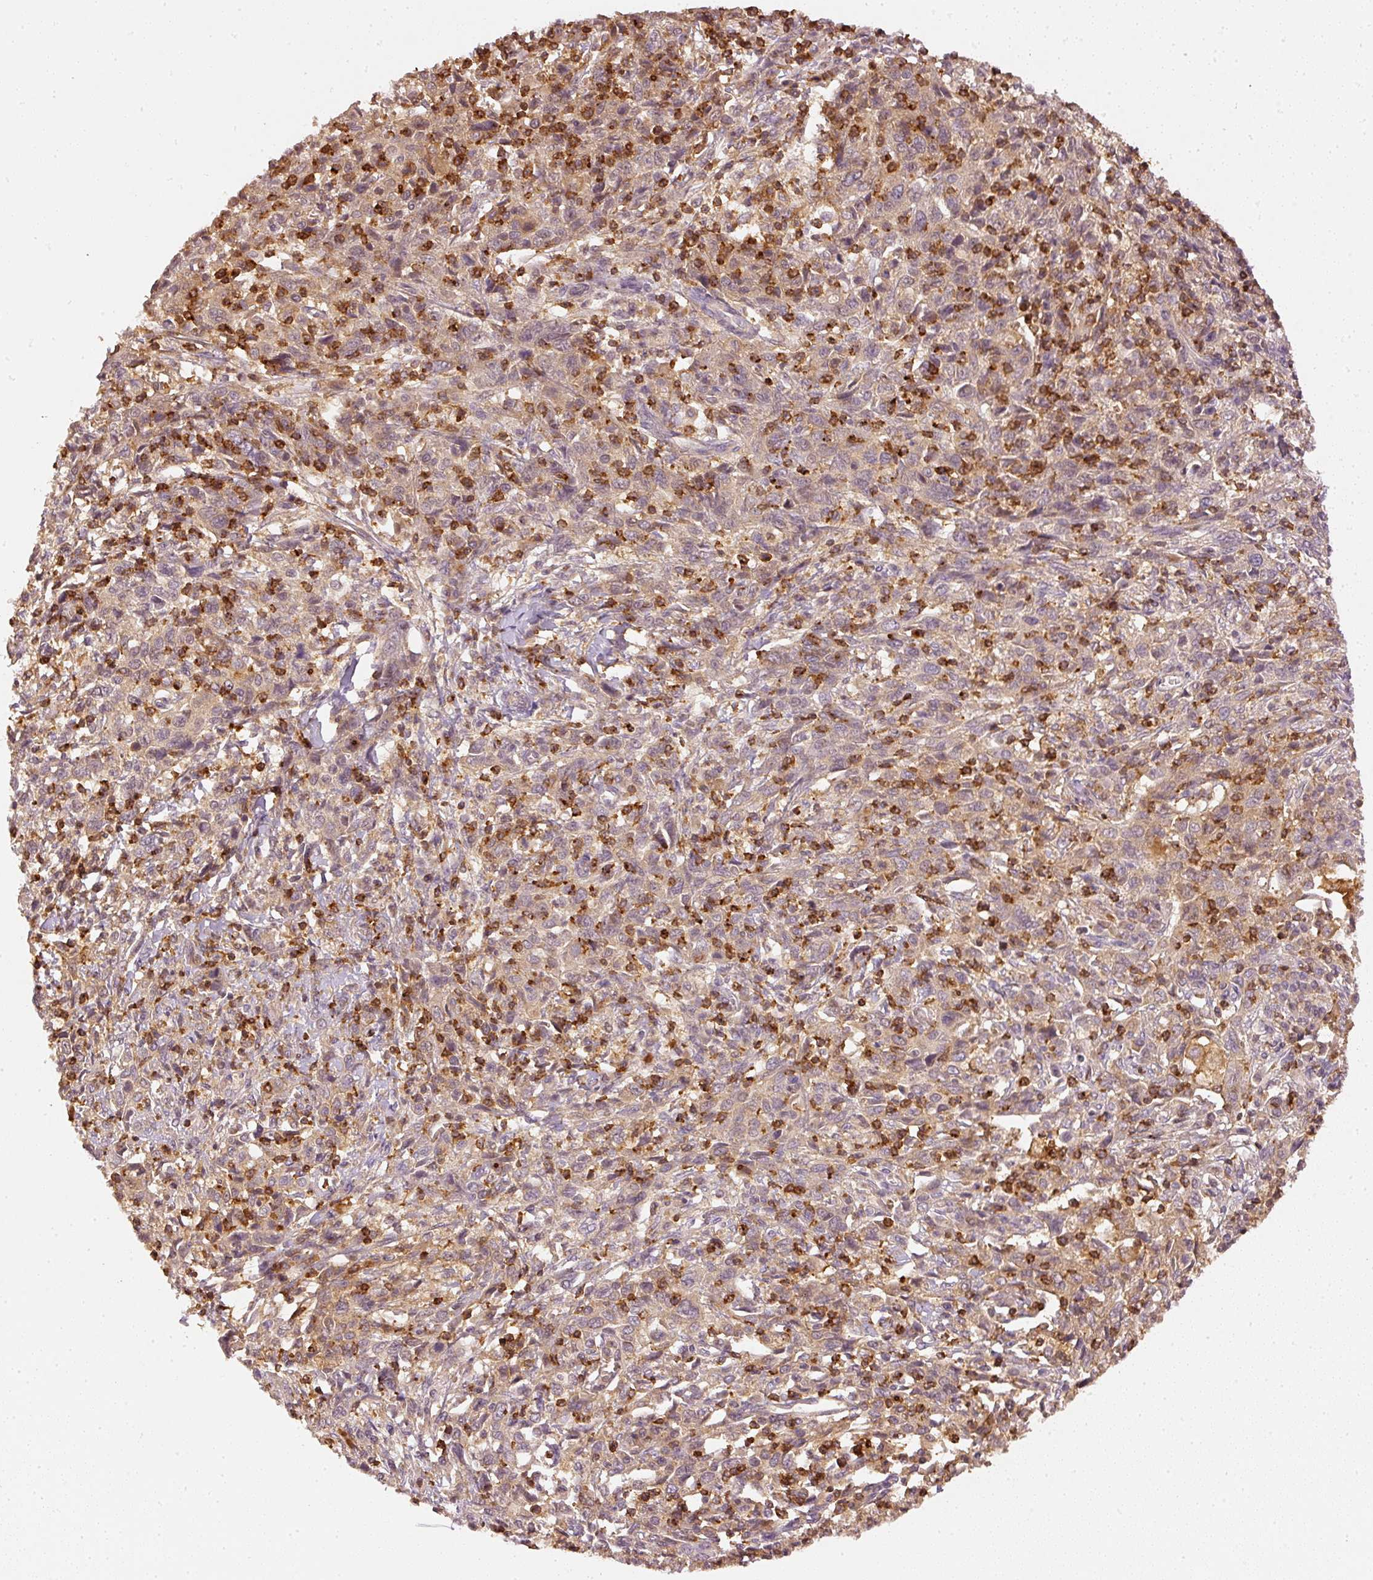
{"staining": {"intensity": "weak", "quantity": "25%-75%", "location": "cytoplasmic/membranous"}, "tissue": "cervical cancer", "cell_type": "Tumor cells", "image_type": "cancer", "snomed": [{"axis": "morphology", "description": "Squamous cell carcinoma, NOS"}, {"axis": "topography", "description": "Cervix"}], "caption": "Brown immunohistochemical staining in human squamous cell carcinoma (cervical) demonstrates weak cytoplasmic/membranous staining in approximately 25%-75% of tumor cells.", "gene": "EVL", "patient": {"sex": "female", "age": 46}}